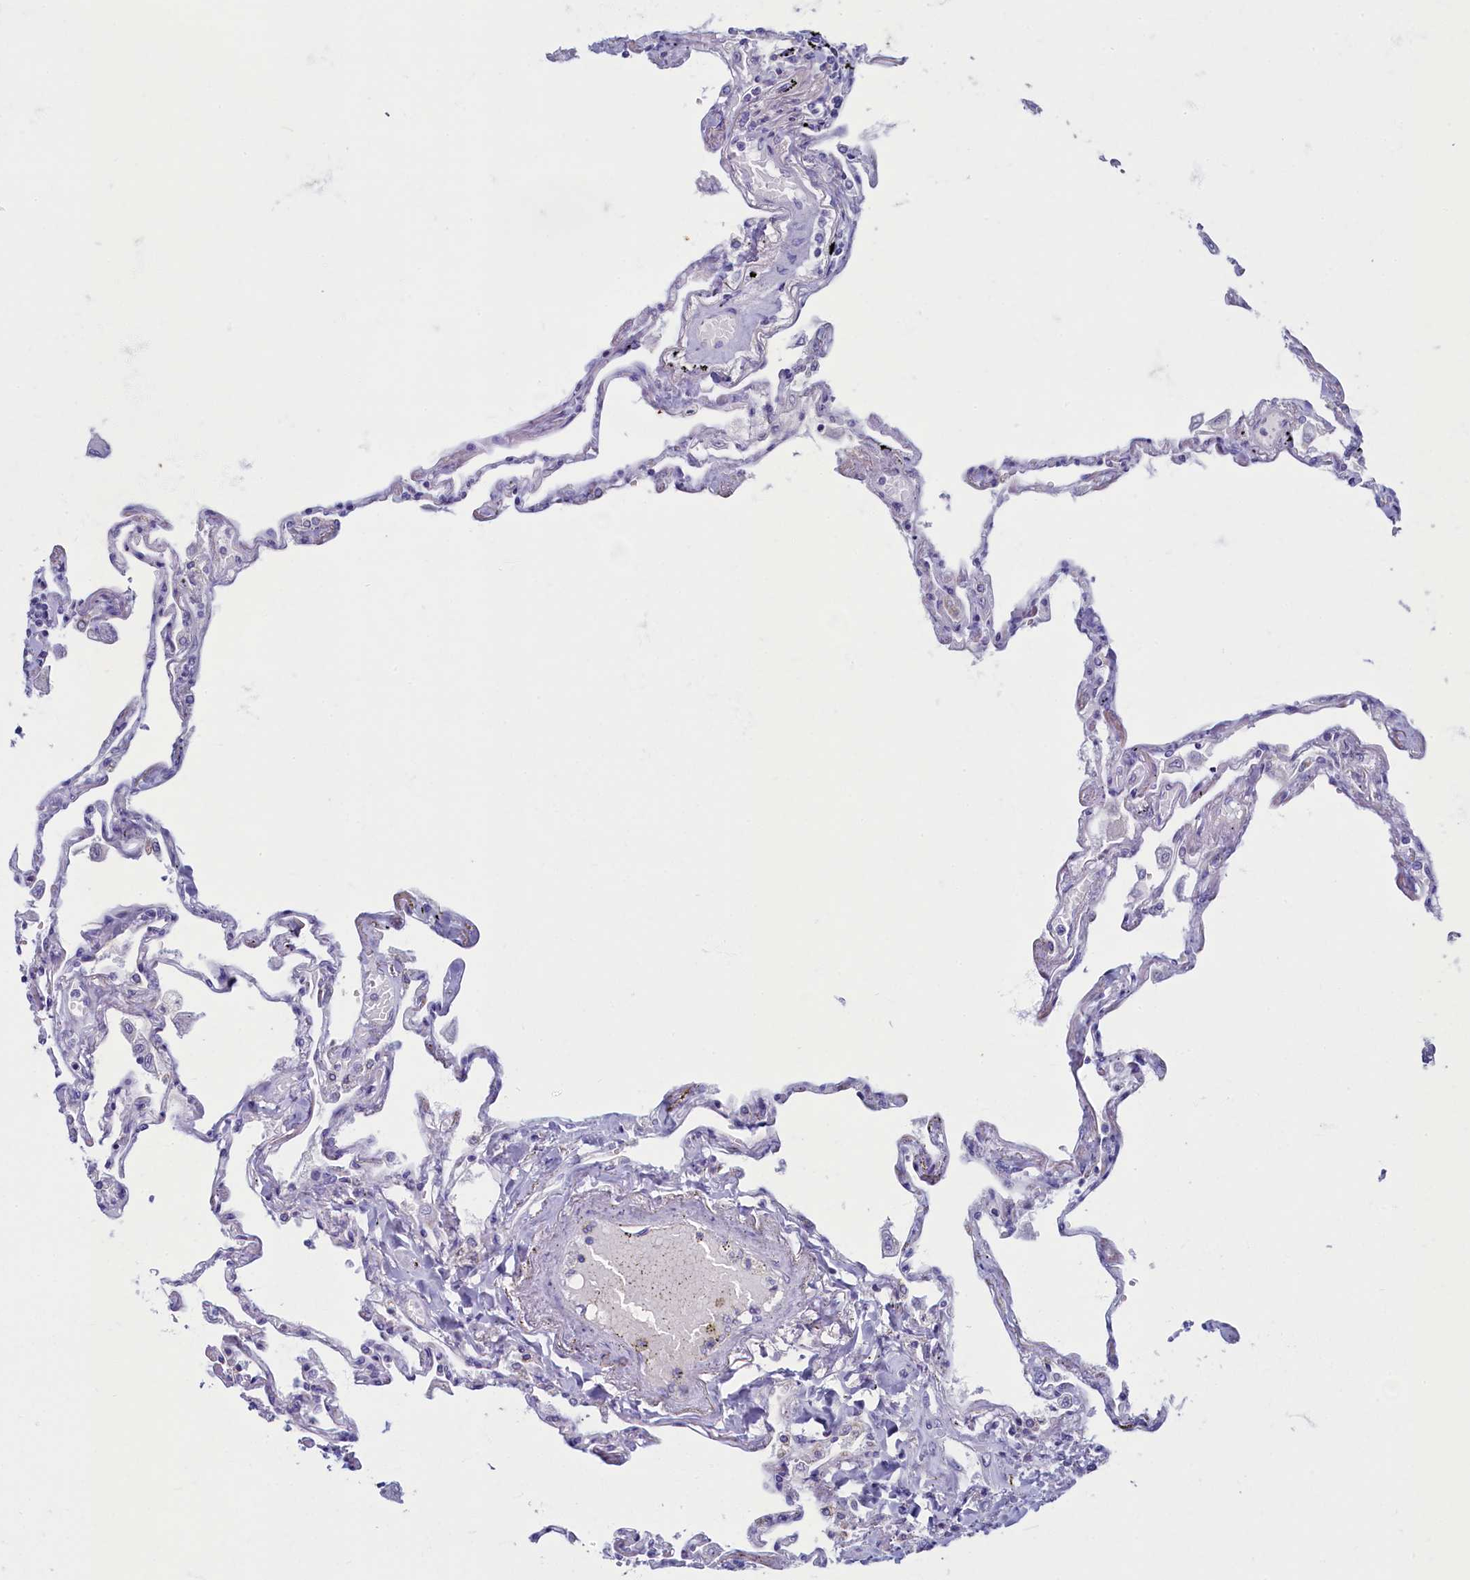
{"staining": {"intensity": "negative", "quantity": "none", "location": "none"}, "tissue": "lung", "cell_type": "Alveolar cells", "image_type": "normal", "snomed": [{"axis": "morphology", "description": "Normal tissue, NOS"}, {"axis": "topography", "description": "Lung"}], "caption": "High power microscopy photomicrograph of an immunohistochemistry micrograph of normal lung, revealing no significant expression in alveolar cells.", "gene": "OCIAD2", "patient": {"sex": "female", "age": 67}}